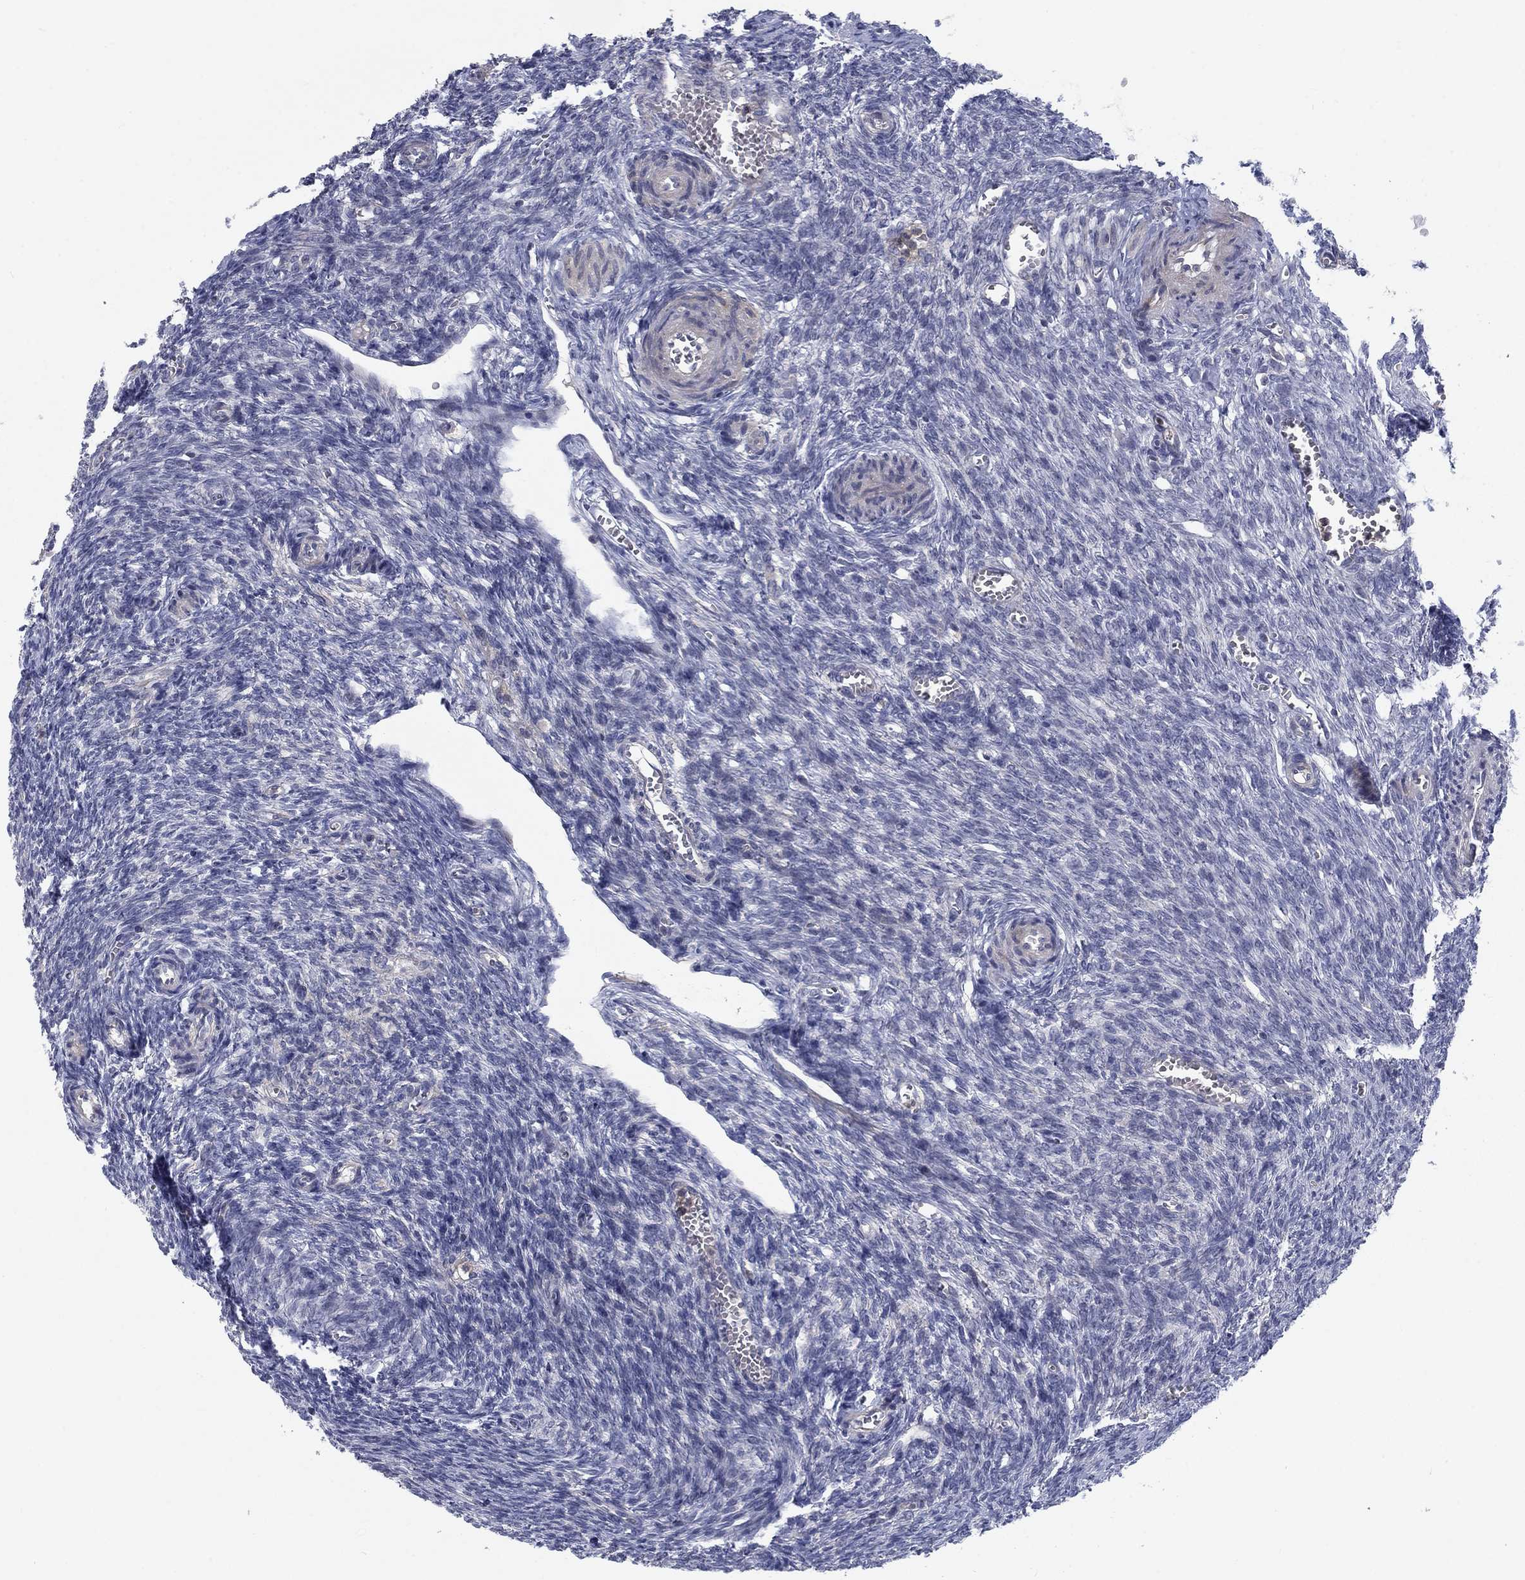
{"staining": {"intensity": "negative", "quantity": "none", "location": "none"}, "tissue": "ovary", "cell_type": "Follicle cells", "image_type": "normal", "snomed": [{"axis": "morphology", "description": "Normal tissue, NOS"}, {"axis": "topography", "description": "Ovary"}], "caption": "An immunohistochemistry (IHC) image of unremarkable ovary is shown. There is no staining in follicle cells of ovary.", "gene": "KIF15", "patient": {"sex": "female", "age": 43}}